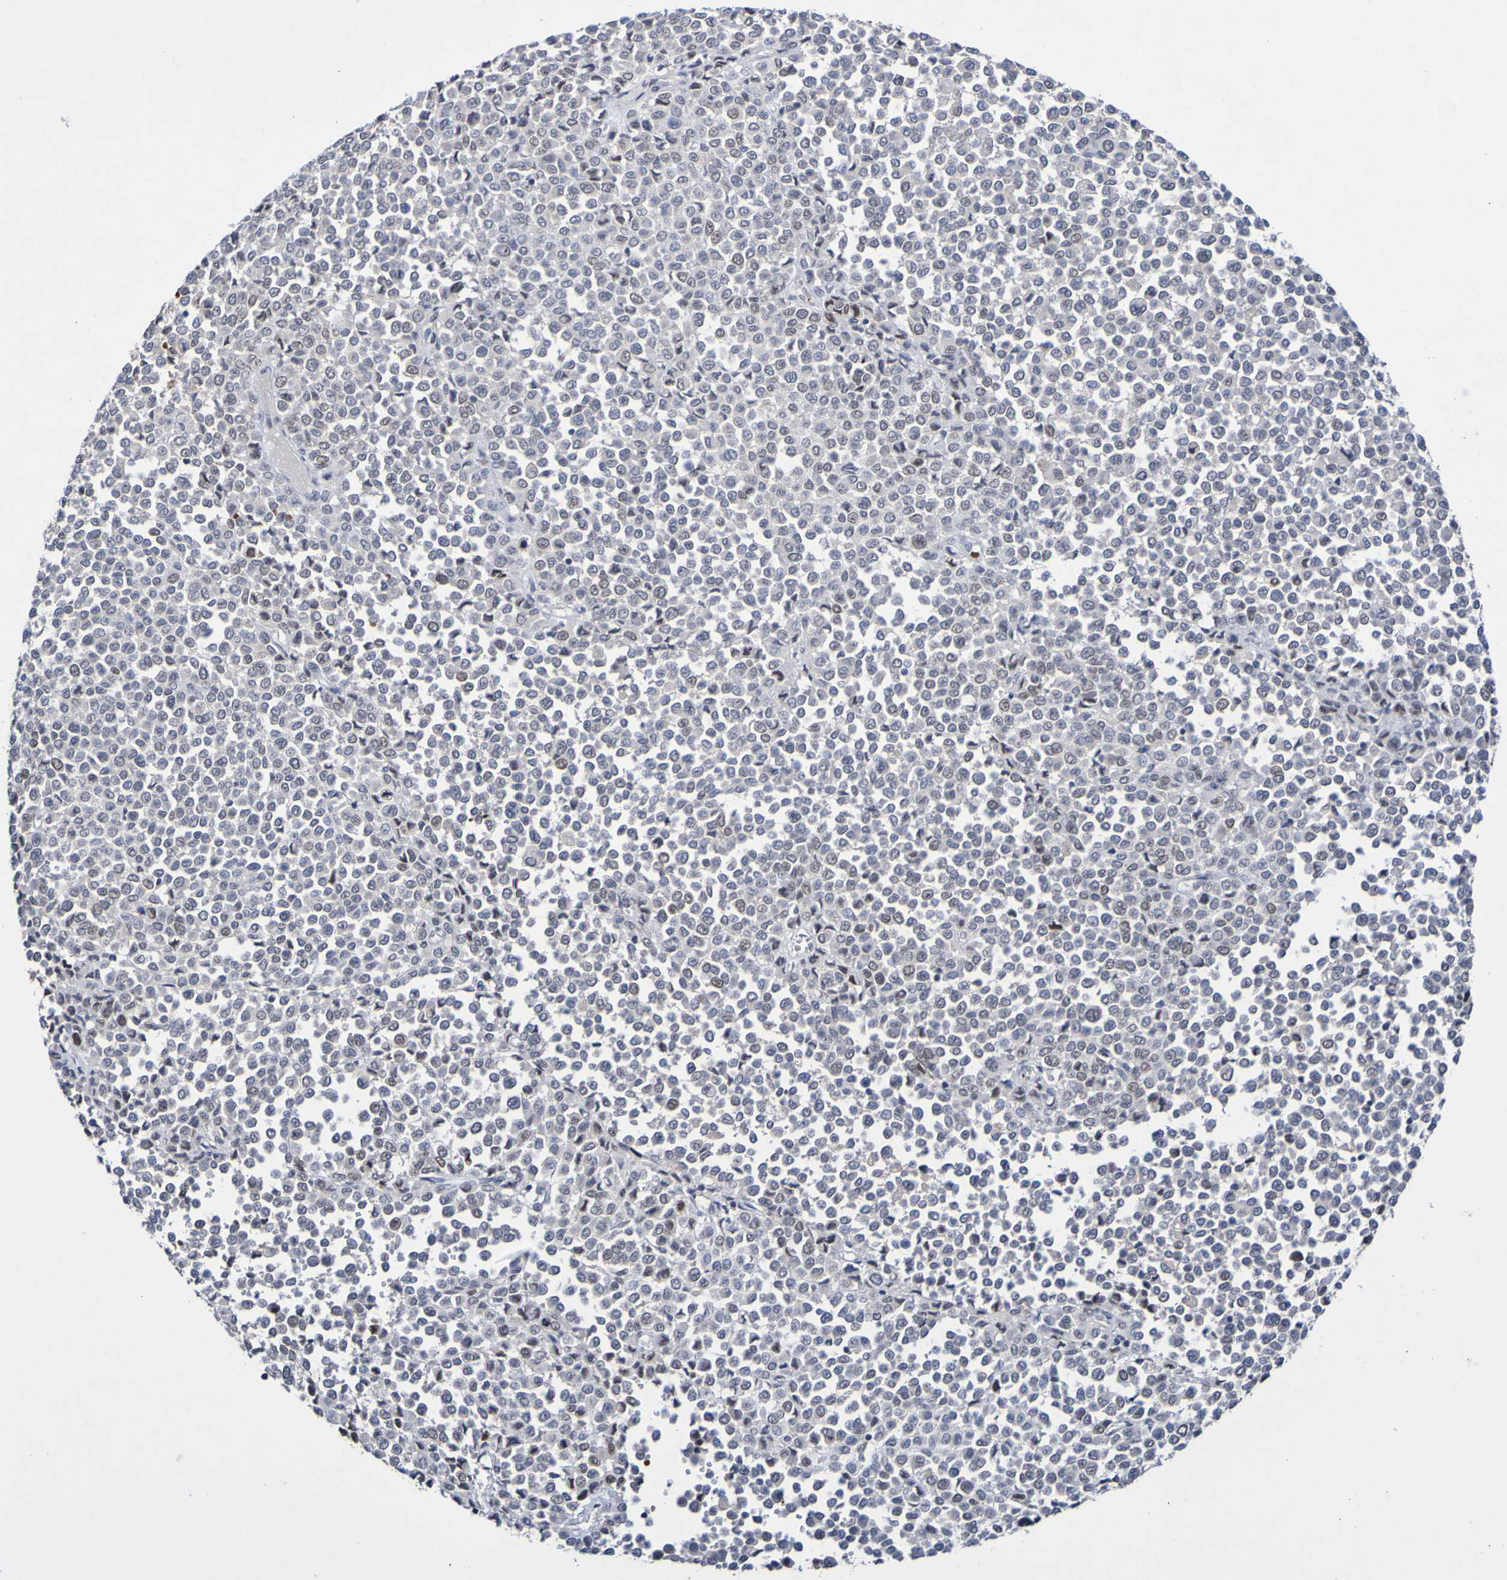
{"staining": {"intensity": "weak", "quantity": "<25%", "location": "nuclear"}, "tissue": "melanoma", "cell_type": "Tumor cells", "image_type": "cancer", "snomed": [{"axis": "morphology", "description": "Malignant melanoma, Metastatic site"}, {"axis": "topography", "description": "Pancreas"}], "caption": "Immunohistochemistry (IHC) of malignant melanoma (metastatic site) reveals no positivity in tumor cells. Nuclei are stained in blue.", "gene": "PCGF1", "patient": {"sex": "female", "age": 30}}